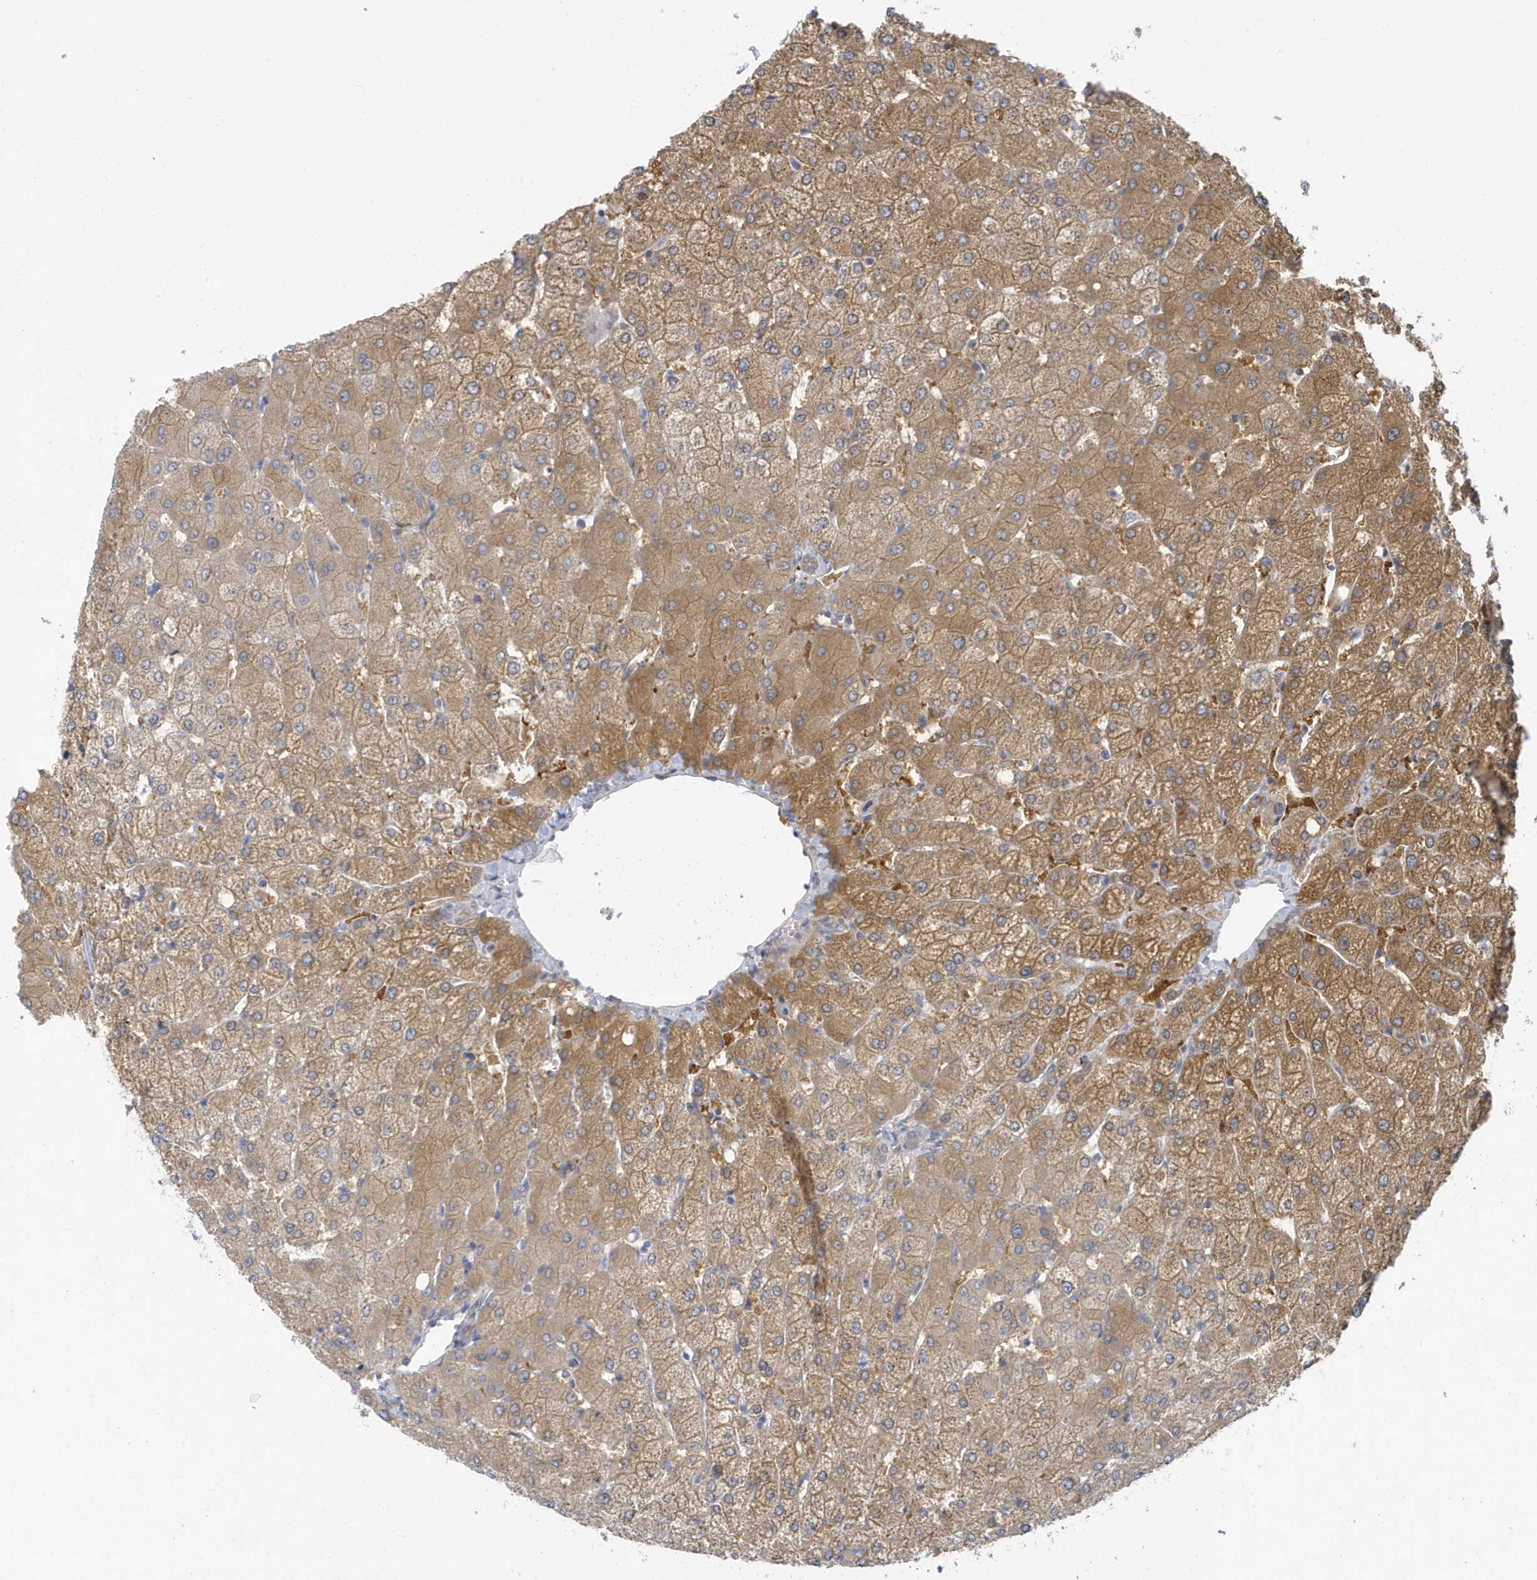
{"staining": {"intensity": "negative", "quantity": "none", "location": "none"}, "tissue": "liver", "cell_type": "Cholangiocytes", "image_type": "normal", "snomed": [{"axis": "morphology", "description": "Normal tissue, NOS"}, {"axis": "topography", "description": "Liver"}], "caption": "IHC image of benign liver: liver stained with DAB (3,3'-diaminobenzidine) exhibits no significant protein expression in cholangiocytes.", "gene": "VTA1", "patient": {"sex": "female", "age": 54}}